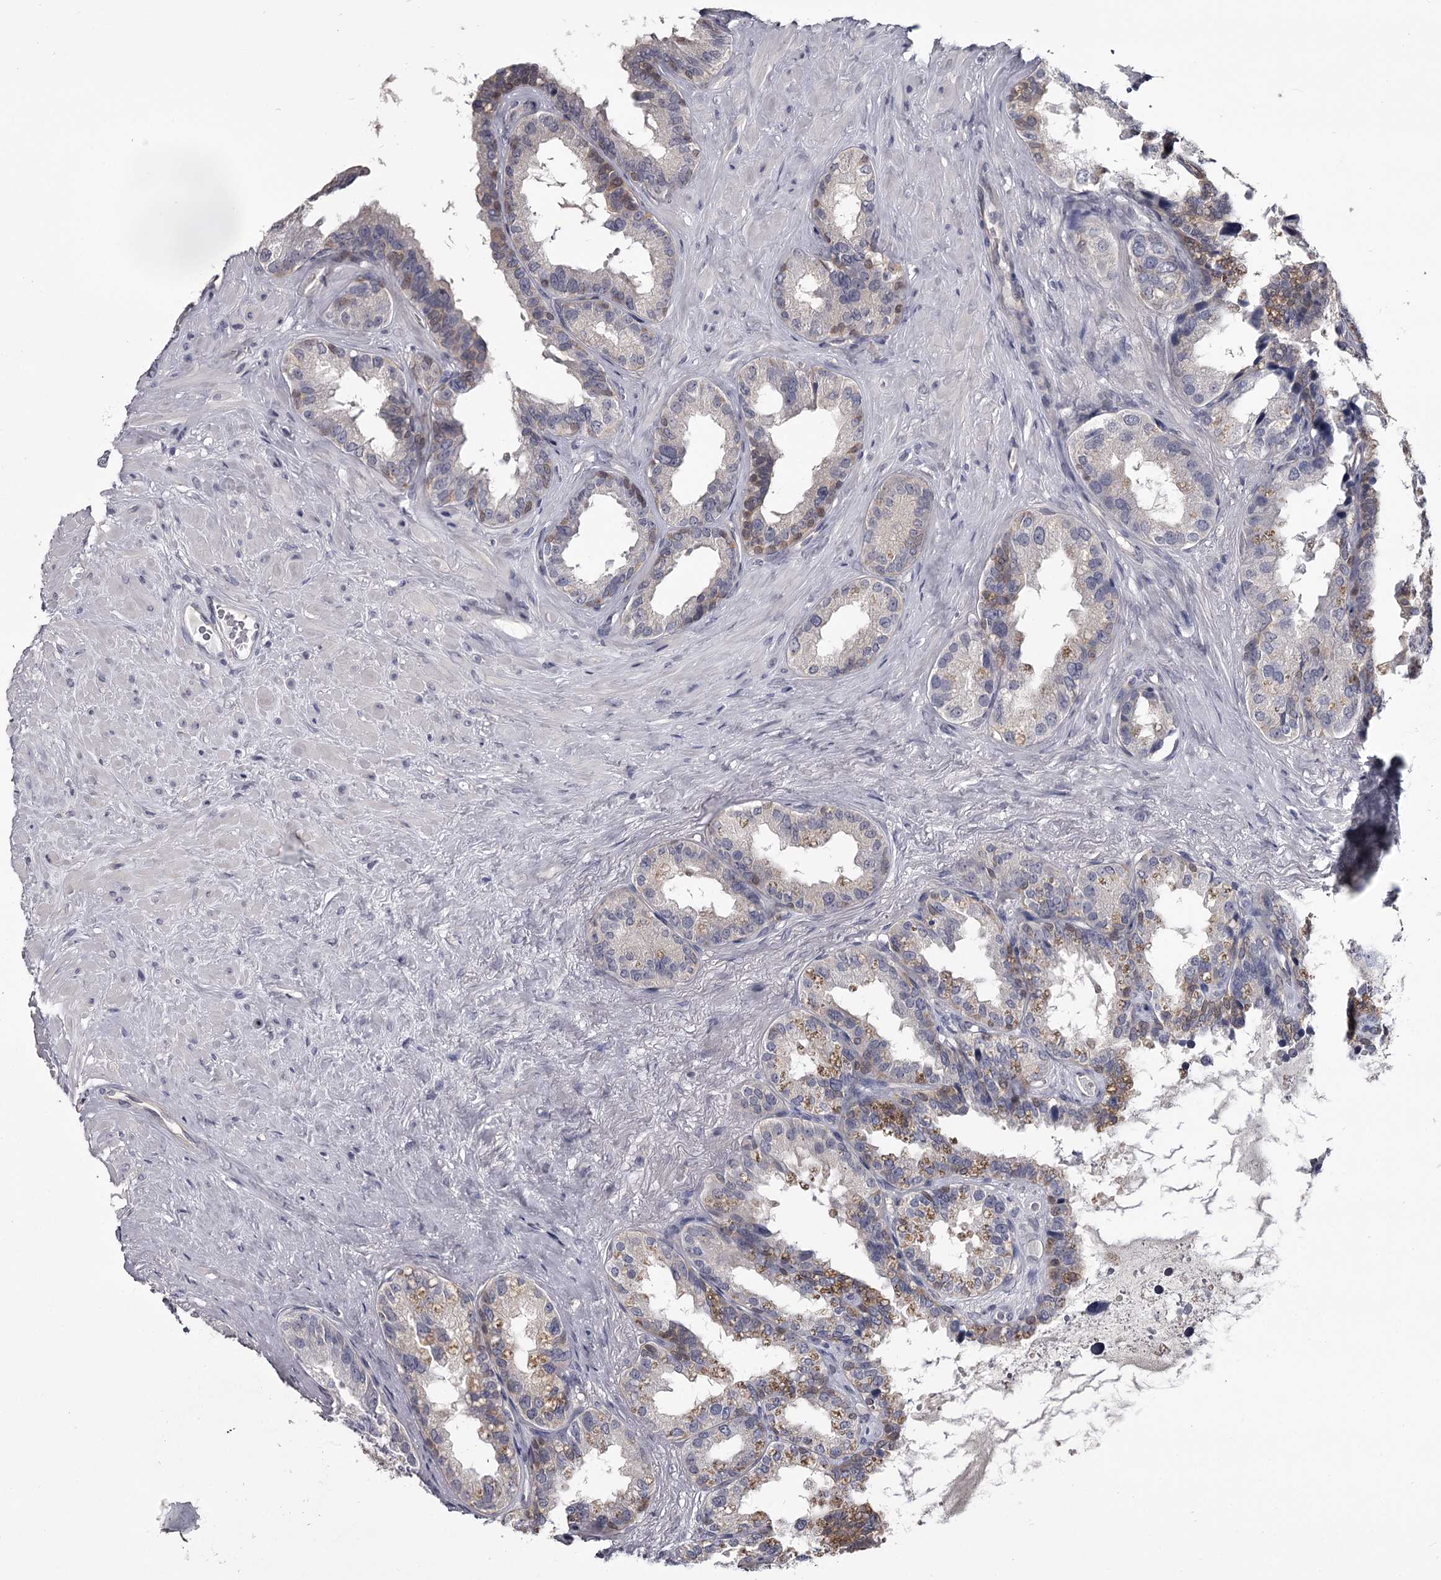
{"staining": {"intensity": "moderate", "quantity": "<25%", "location": "cytoplasmic/membranous,nuclear"}, "tissue": "seminal vesicle", "cell_type": "Glandular cells", "image_type": "normal", "snomed": [{"axis": "morphology", "description": "Normal tissue, NOS"}, {"axis": "topography", "description": "Seminal veicle"}], "caption": "Glandular cells display low levels of moderate cytoplasmic/membranous,nuclear positivity in approximately <25% of cells in normal human seminal vesicle.", "gene": "GSTO1", "patient": {"sex": "male", "age": 80}}